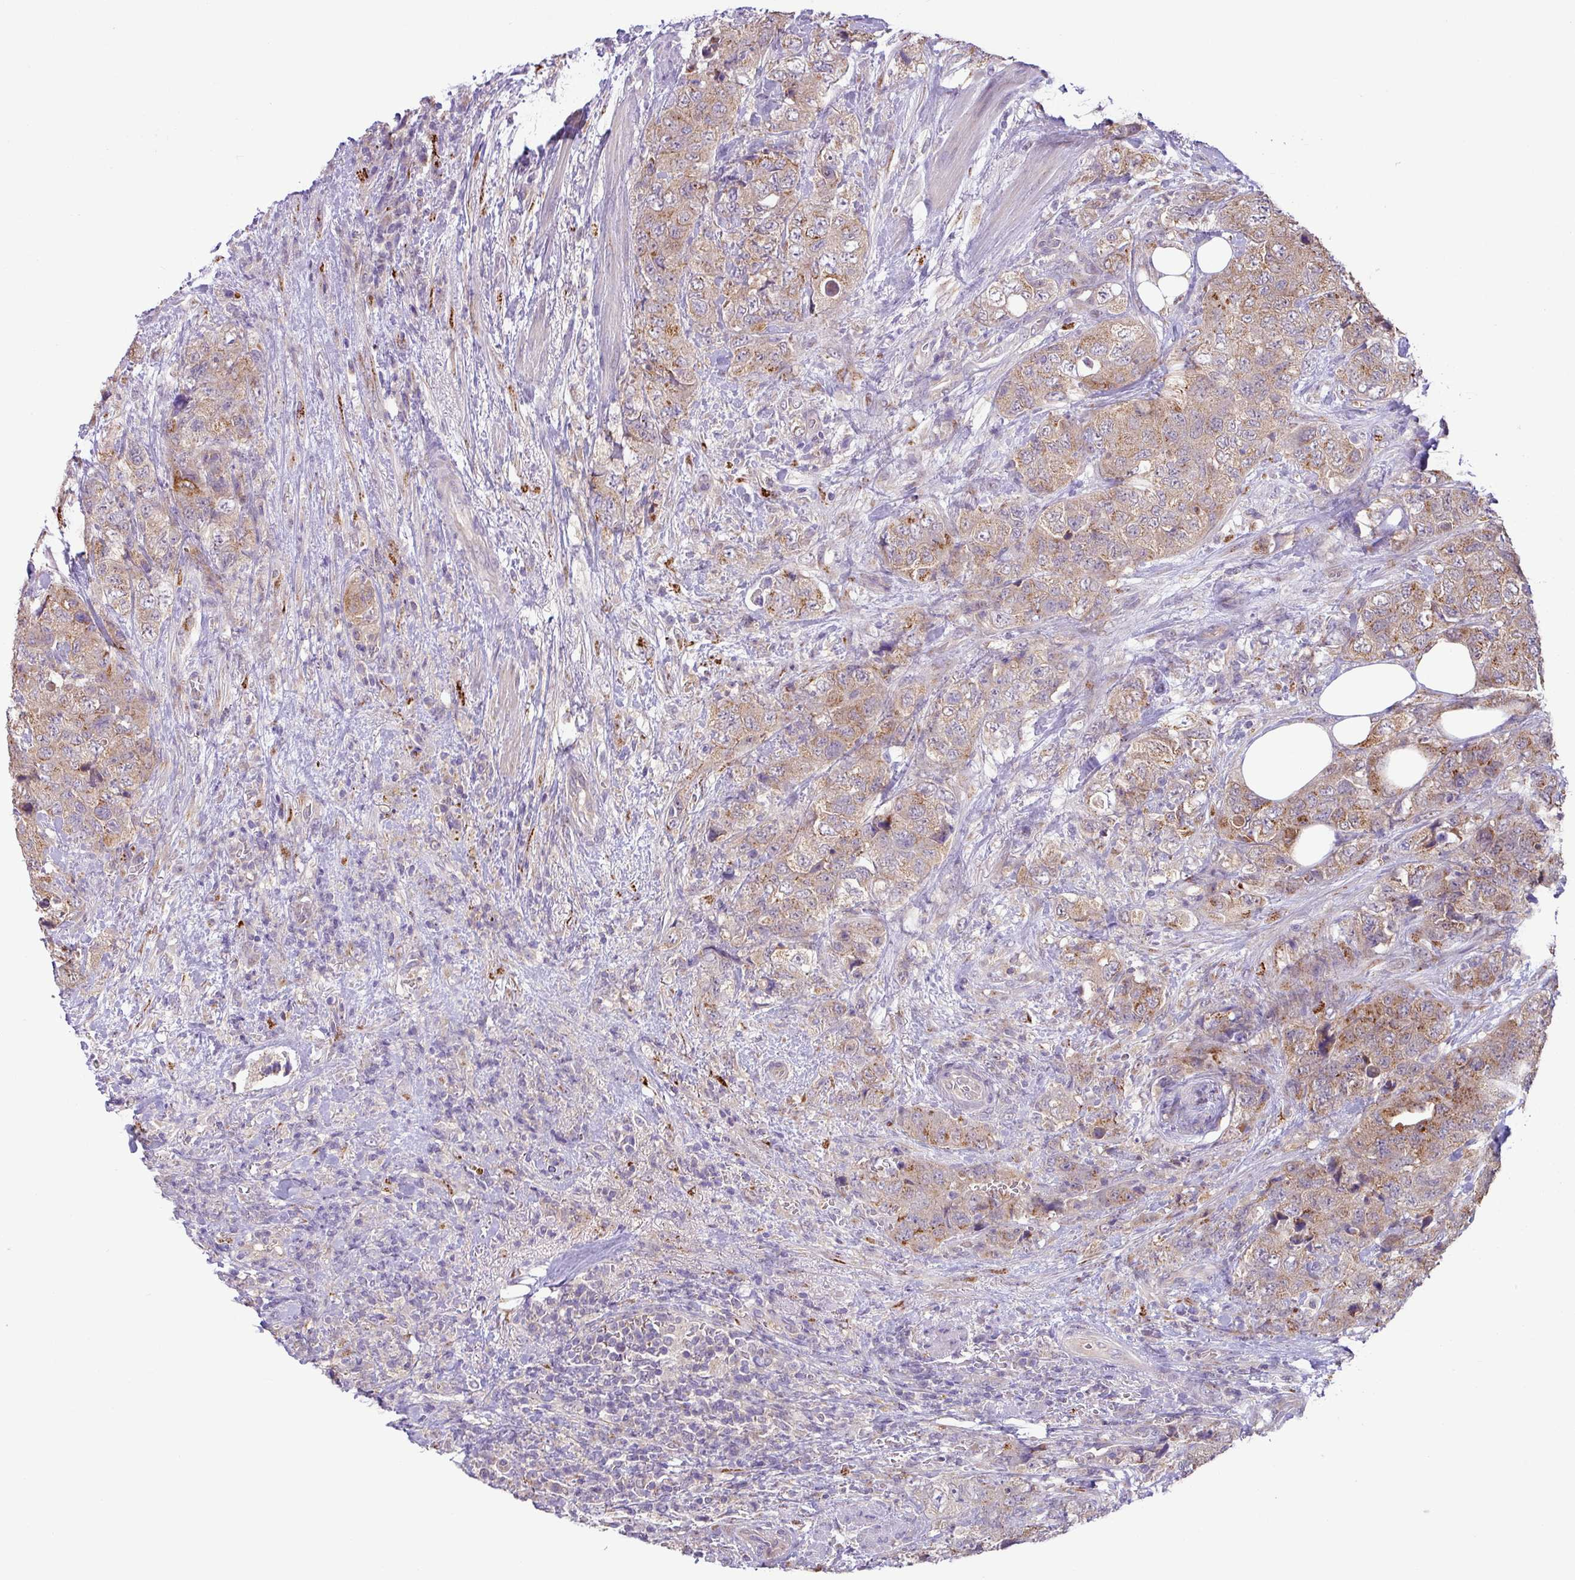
{"staining": {"intensity": "moderate", "quantity": "<25%", "location": "cytoplasmic/membranous"}, "tissue": "urothelial cancer", "cell_type": "Tumor cells", "image_type": "cancer", "snomed": [{"axis": "morphology", "description": "Urothelial carcinoma, High grade"}, {"axis": "topography", "description": "Urinary bladder"}], "caption": "An immunohistochemistry (IHC) histopathology image of neoplastic tissue is shown. Protein staining in brown highlights moderate cytoplasmic/membranous positivity in urothelial cancer within tumor cells. Using DAB (3,3'-diaminobenzidine) (brown) and hematoxylin (blue) stains, captured at high magnification using brightfield microscopy.", "gene": "GALNT12", "patient": {"sex": "female", "age": 78}}